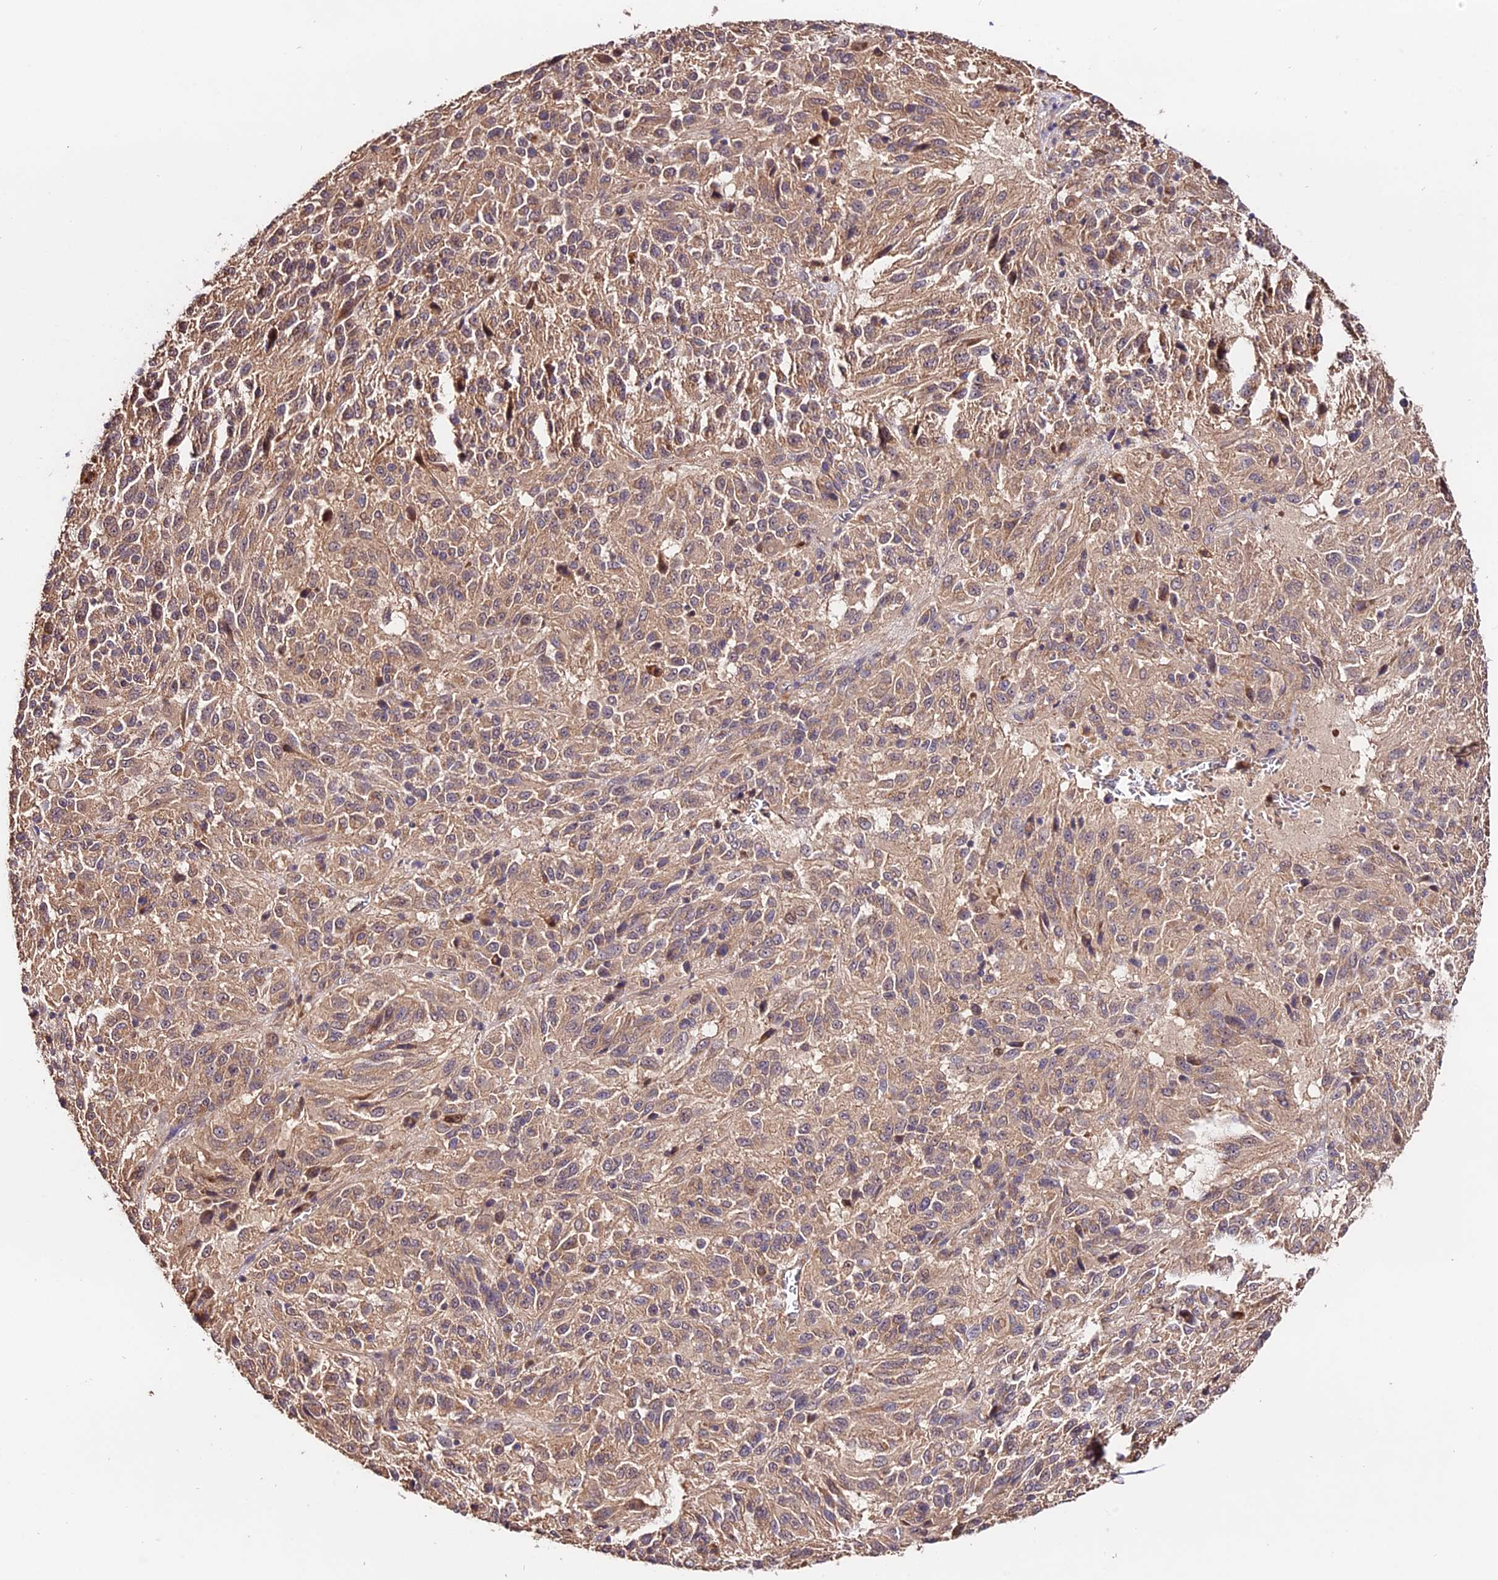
{"staining": {"intensity": "weak", "quantity": ">75%", "location": "cytoplasmic/membranous"}, "tissue": "melanoma", "cell_type": "Tumor cells", "image_type": "cancer", "snomed": [{"axis": "morphology", "description": "Malignant melanoma, Metastatic site"}, {"axis": "topography", "description": "Lung"}], "caption": "A photomicrograph showing weak cytoplasmic/membranous expression in approximately >75% of tumor cells in malignant melanoma (metastatic site), as visualized by brown immunohistochemical staining.", "gene": "CES3", "patient": {"sex": "male", "age": 64}}